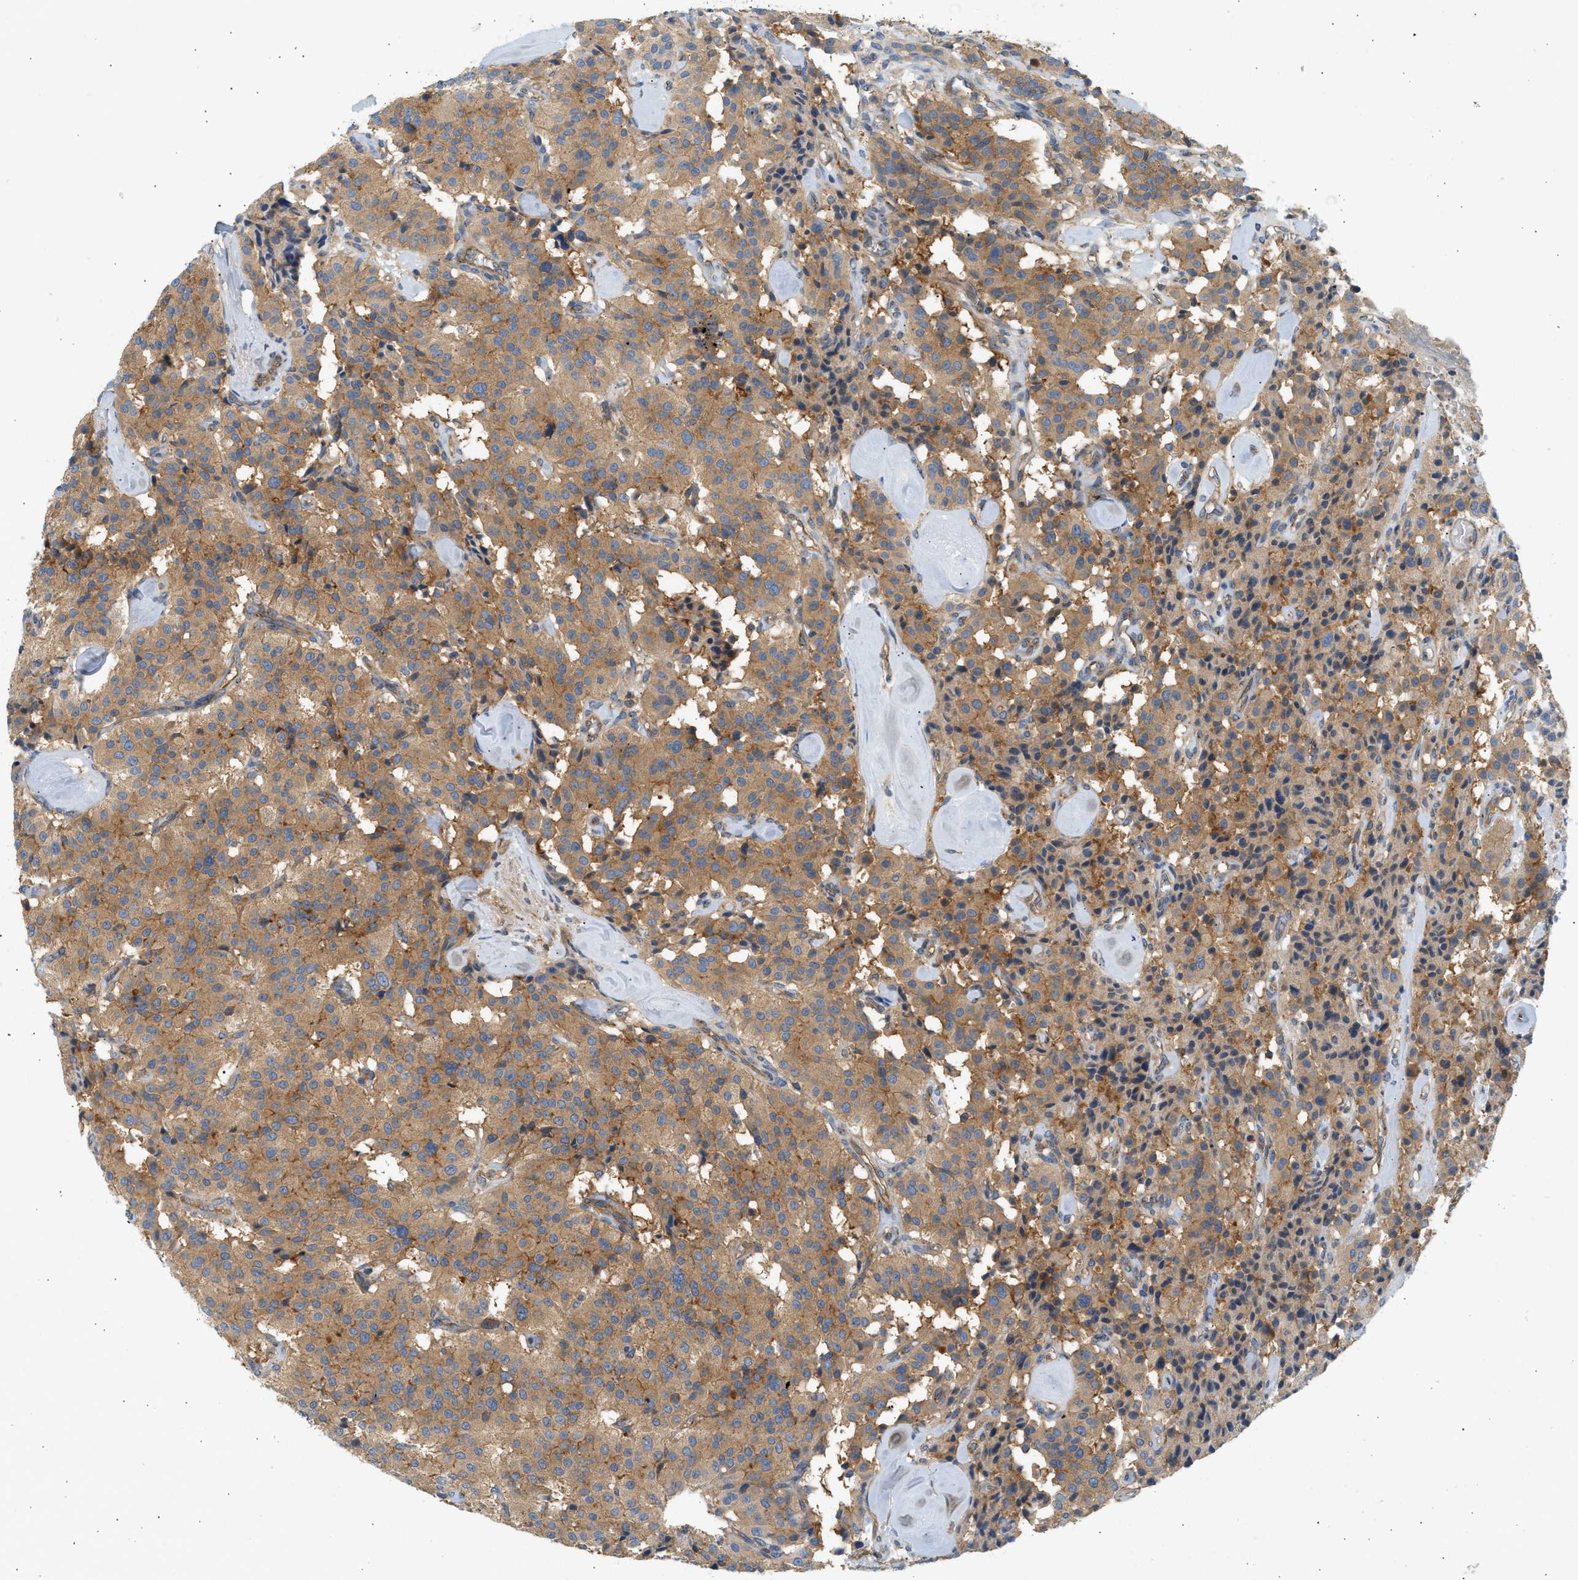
{"staining": {"intensity": "moderate", "quantity": ">75%", "location": "cytoplasmic/membranous"}, "tissue": "carcinoid", "cell_type": "Tumor cells", "image_type": "cancer", "snomed": [{"axis": "morphology", "description": "Carcinoid, malignant, NOS"}, {"axis": "topography", "description": "Lung"}], "caption": "Protein expression analysis of human malignant carcinoid reveals moderate cytoplasmic/membranous staining in about >75% of tumor cells. The staining is performed using DAB (3,3'-diaminobenzidine) brown chromogen to label protein expression. The nuclei are counter-stained blue using hematoxylin.", "gene": "PAFAH1B1", "patient": {"sex": "male", "age": 30}}